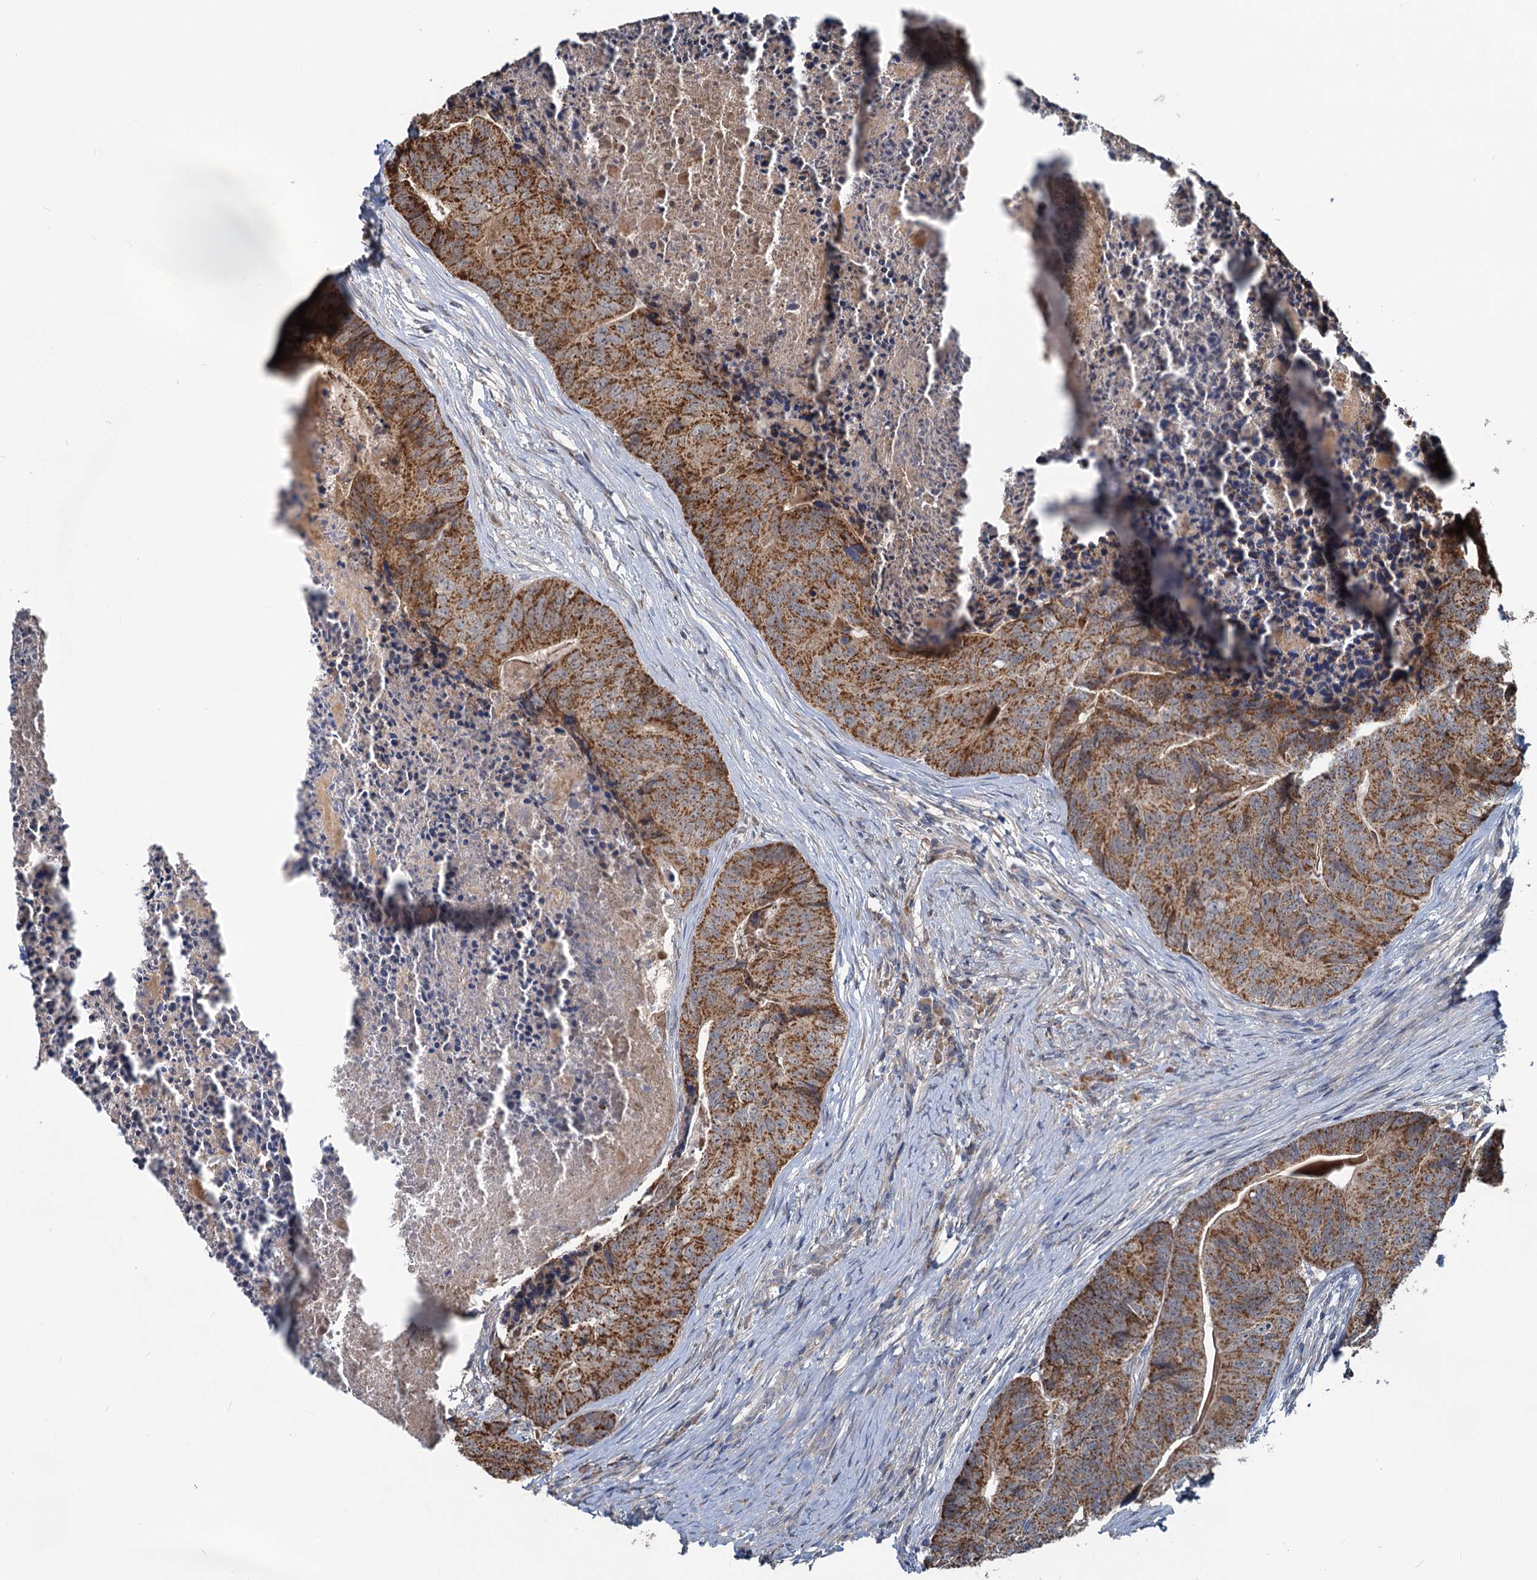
{"staining": {"intensity": "strong", "quantity": ">75%", "location": "cytoplasmic/membranous"}, "tissue": "colorectal cancer", "cell_type": "Tumor cells", "image_type": "cancer", "snomed": [{"axis": "morphology", "description": "Adenocarcinoma, NOS"}, {"axis": "topography", "description": "Colon"}], "caption": "A brown stain labels strong cytoplasmic/membranous positivity of a protein in adenocarcinoma (colorectal) tumor cells. The protein is shown in brown color, while the nuclei are stained blue.", "gene": "OTUB1", "patient": {"sex": "female", "age": 67}}